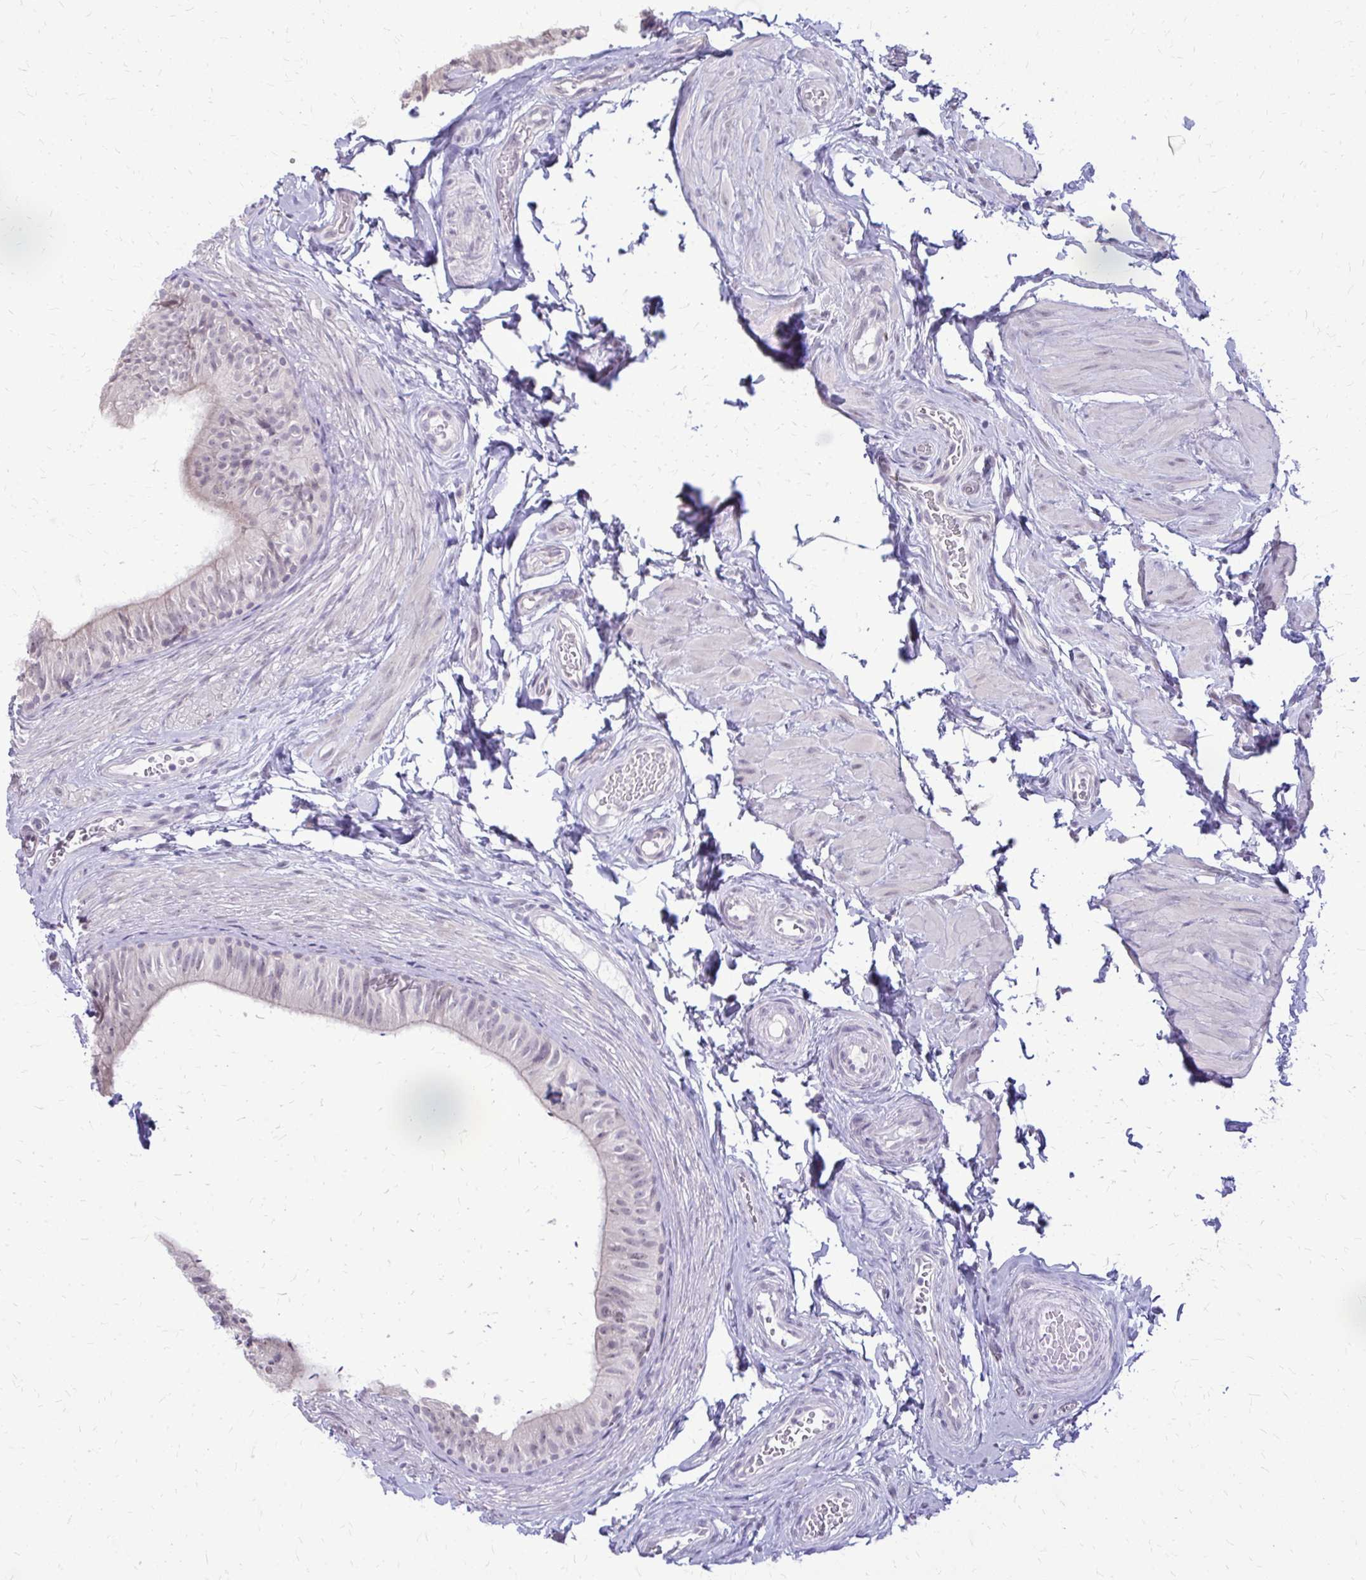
{"staining": {"intensity": "negative", "quantity": "none", "location": "none"}, "tissue": "epididymis", "cell_type": "Glandular cells", "image_type": "normal", "snomed": [{"axis": "morphology", "description": "Normal tissue, NOS"}, {"axis": "topography", "description": "Epididymis, spermatic cord, NOS"}, {"axis": "topography", "description": "Epididymis"}, {"axis": "topography", "description": "Peripheral nerve tissue"}], "caption": "DAB immunohistochemical staining of normal human epididymis shows no significant staining in glandular cells.", "gene": "PLCB1", "patient": {"sex": "male", "age": 29}}